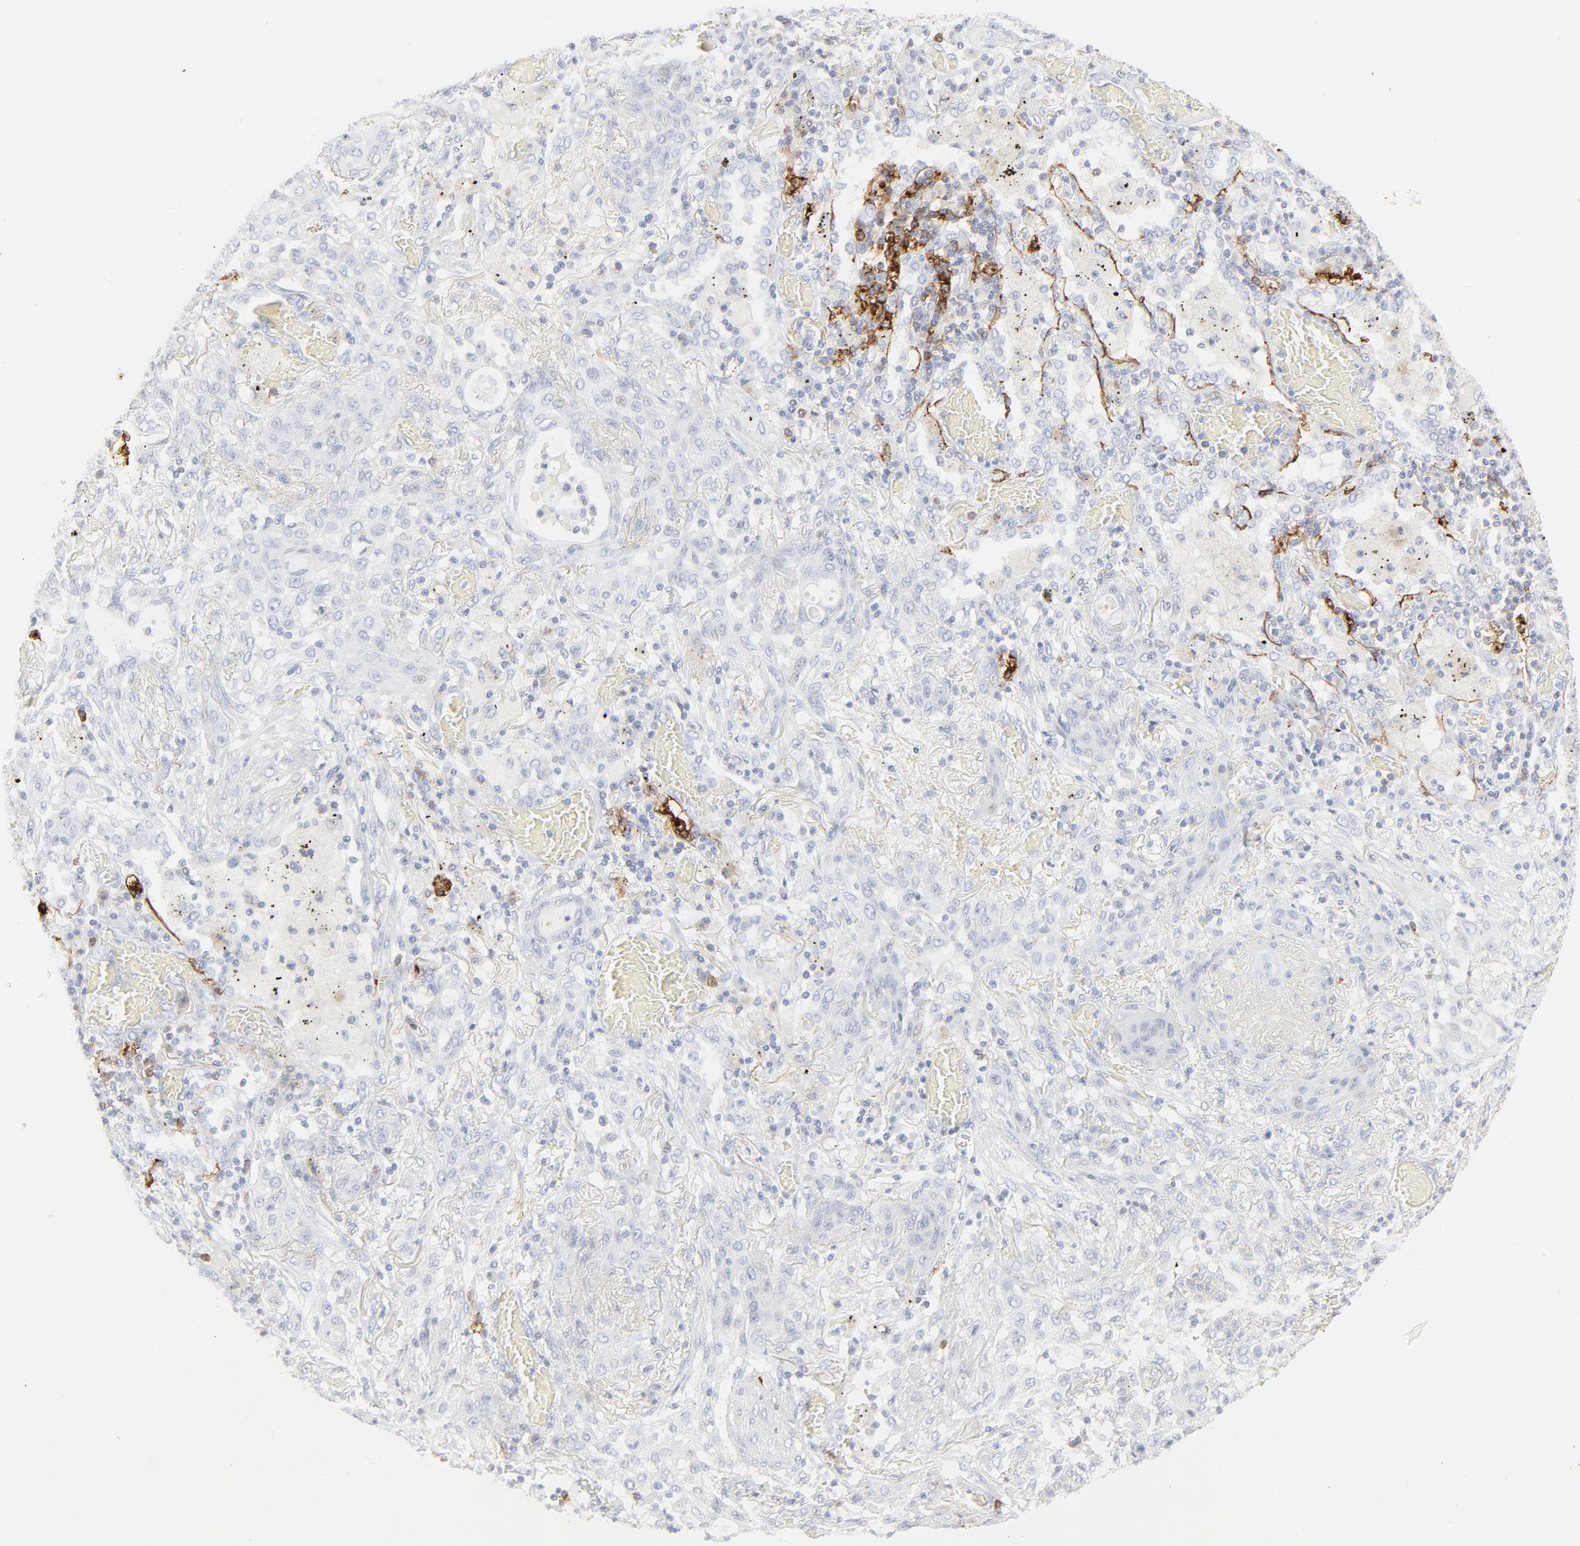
{"staining": {"intensity": "negative", "quantity": "none", "location": "none"}, "tissue": "lung cancer", "cell_type": "Tumor cells", "image_type": "cancer", "snomed": [{"axis": "morphology", "description": "Squamous cell carcinoma, NOS"}, {"axis": "topography", "description": "Lung"}], "caption": "Lung cancer (squamous cell carcinoma) was stained to show a protein in brown. There is no significant positivity in tumor cells. (Stains: DAB immunohistochemistry with hematoxylin counter stain, Microscopy: brightfield microscopy at high magnification).", "gene": "CCR7", "patient": {"sex": "female", "age": 47}}